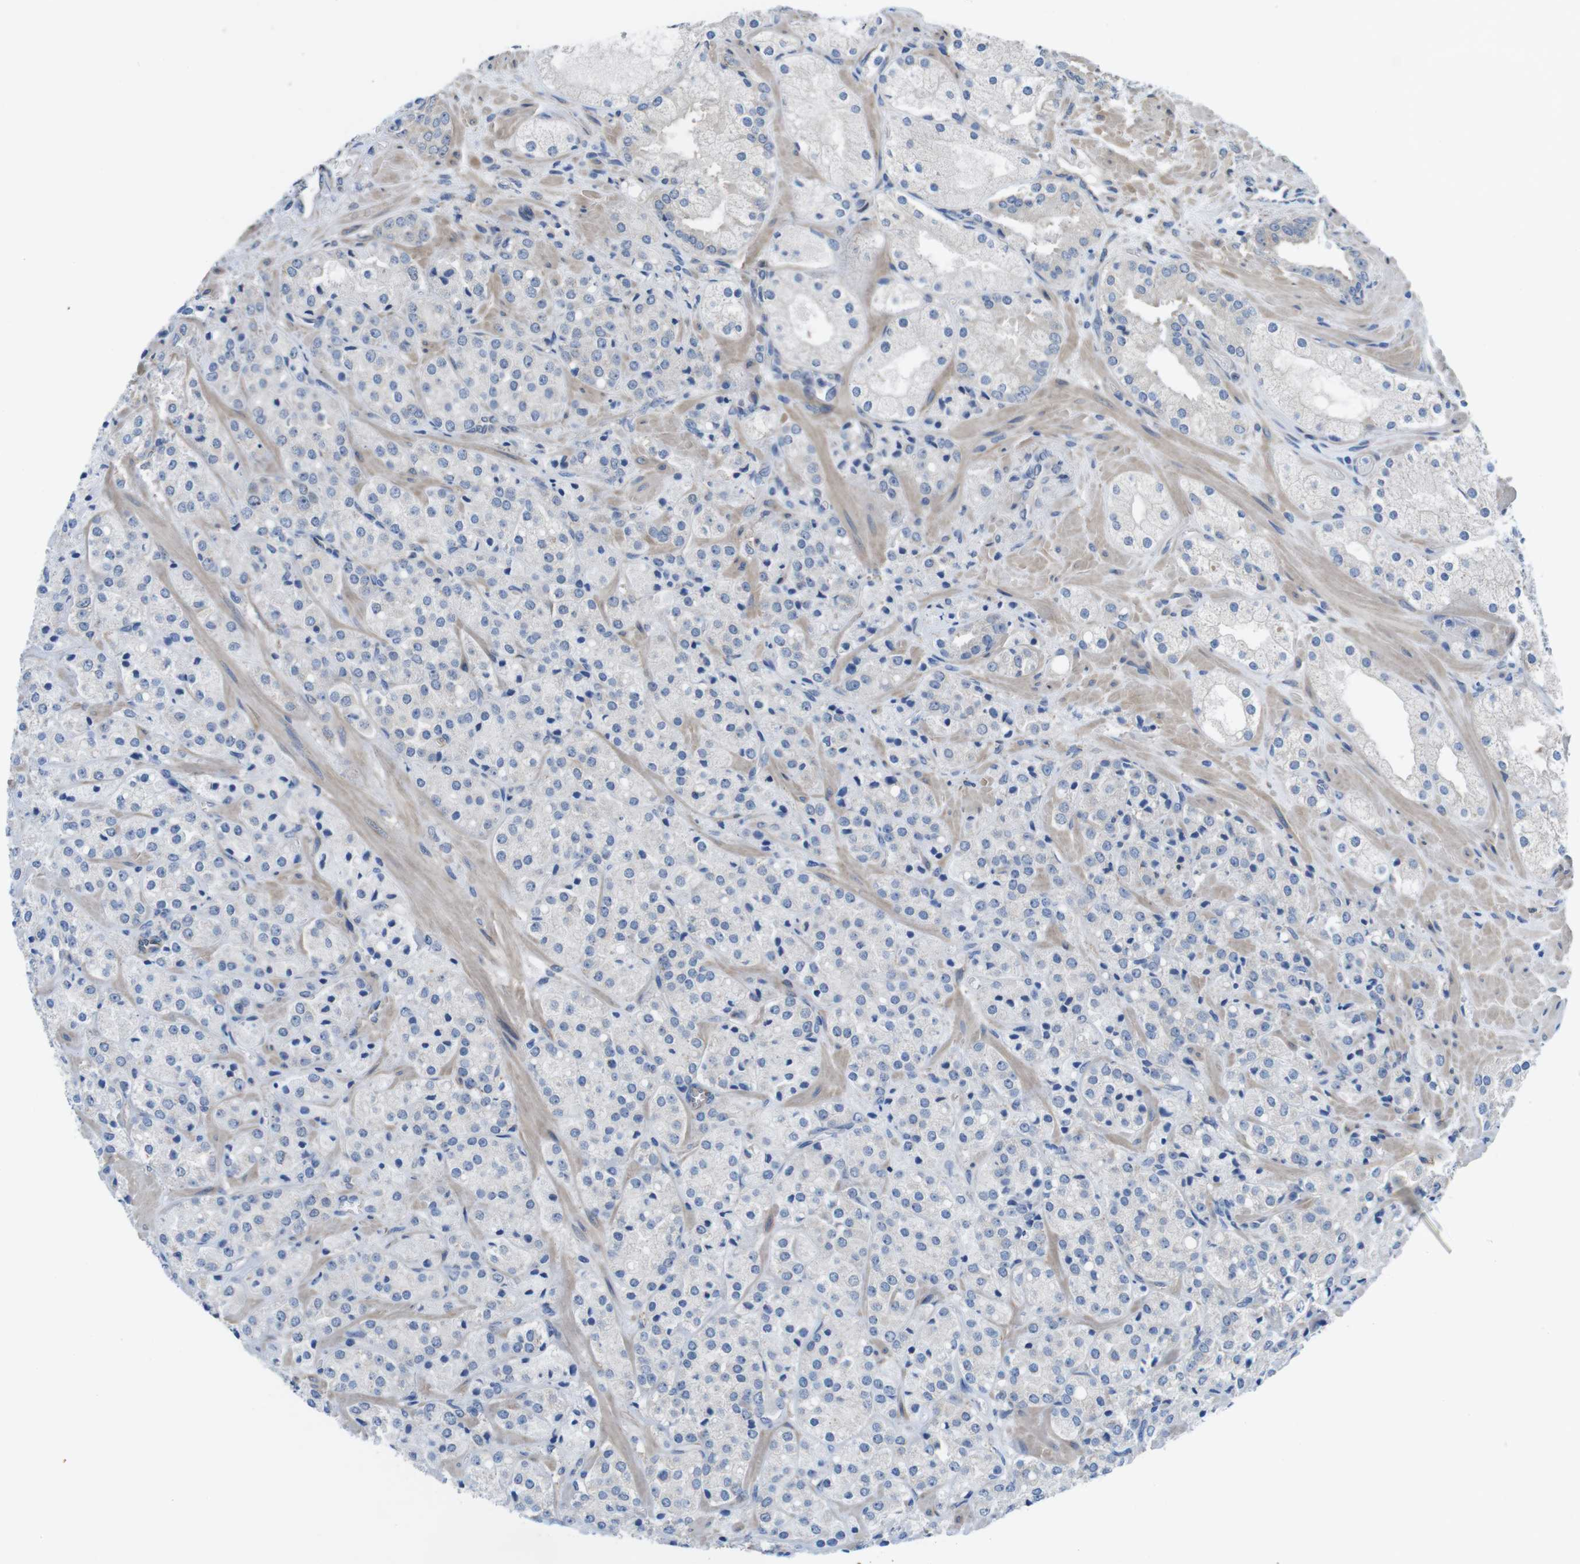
{"staining": {"intensity": "negative", "quantity": "none", "location": "none"}, "tissue": "prostate cancer", "cell_type": "Tumor cells", "image_type": "cancer", "snomed": [{"axis": "morphology", "description": "Adenocarcinoma, High grade"}, {"axis": "topography", "description": "Prostate"}], "caption": "Immunohistochemistry of prostate cancer reveals no positivity in tumor cells. (DAB (3,3'-diaminobenzidine) immunohistochemistry (IHC), high magnification).", "gene": "CDH8", "patient": {"sex": "male", "age": 64}}